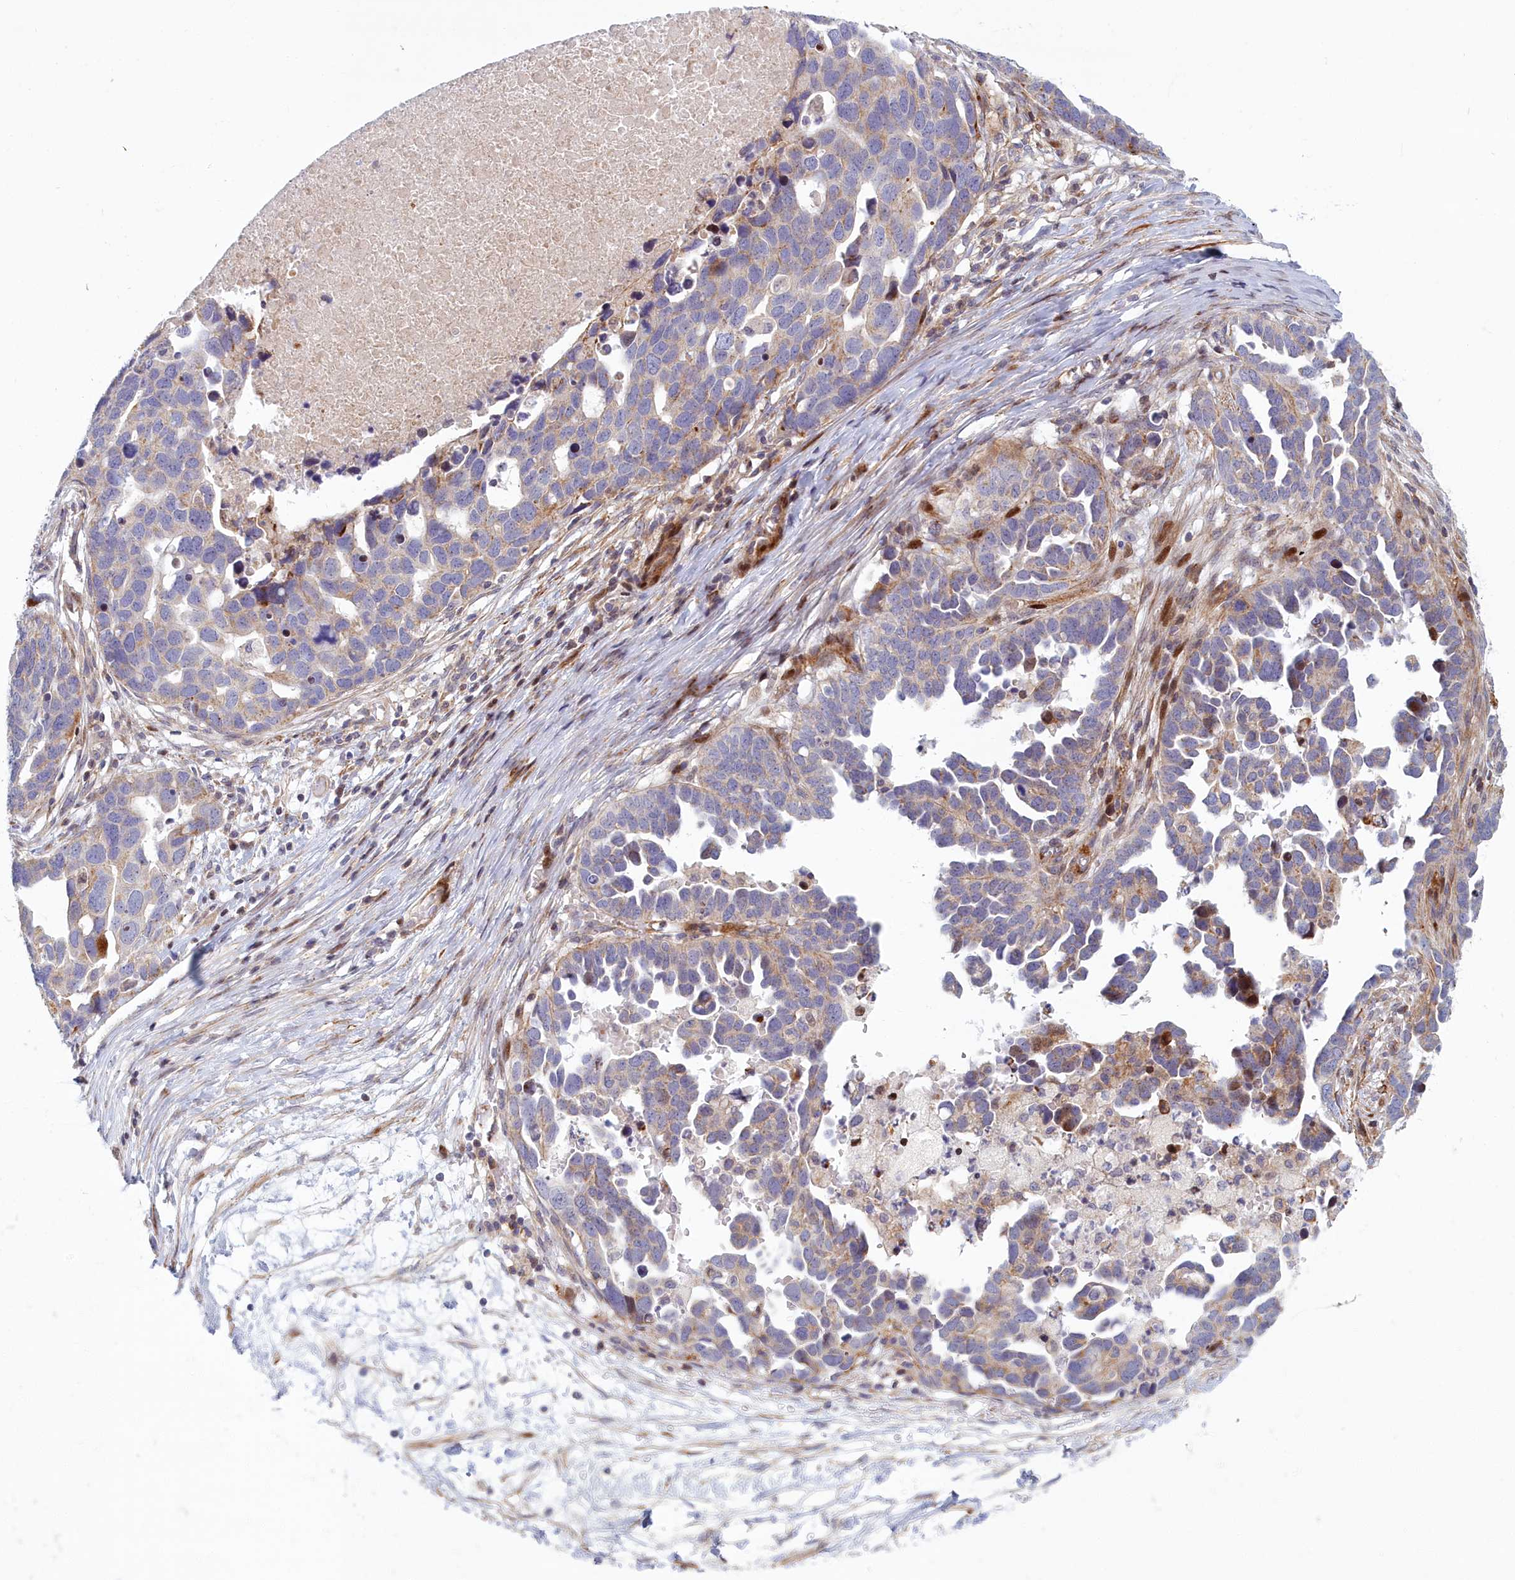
{"staining": {"intensity": "weak", "quantity": "<25%", "location": "cytoplasmic/membranous"}, "tissue": "ovarian cancer", "cell_type": "Tumor cells", "image_type": "cancer", "snomed": [{"axis": "morphology", "description": "Cystadenocarcinoma, serous, NOS"}, {"axis": "topography", "description": "Ovary"}], "caption": "A micrograph of human serous cystadenocarcinoma (ovarian) is negative for staining in tumor cells.", "gene": "C15orf40", "patient": {"sex": "female", "age": 54}}